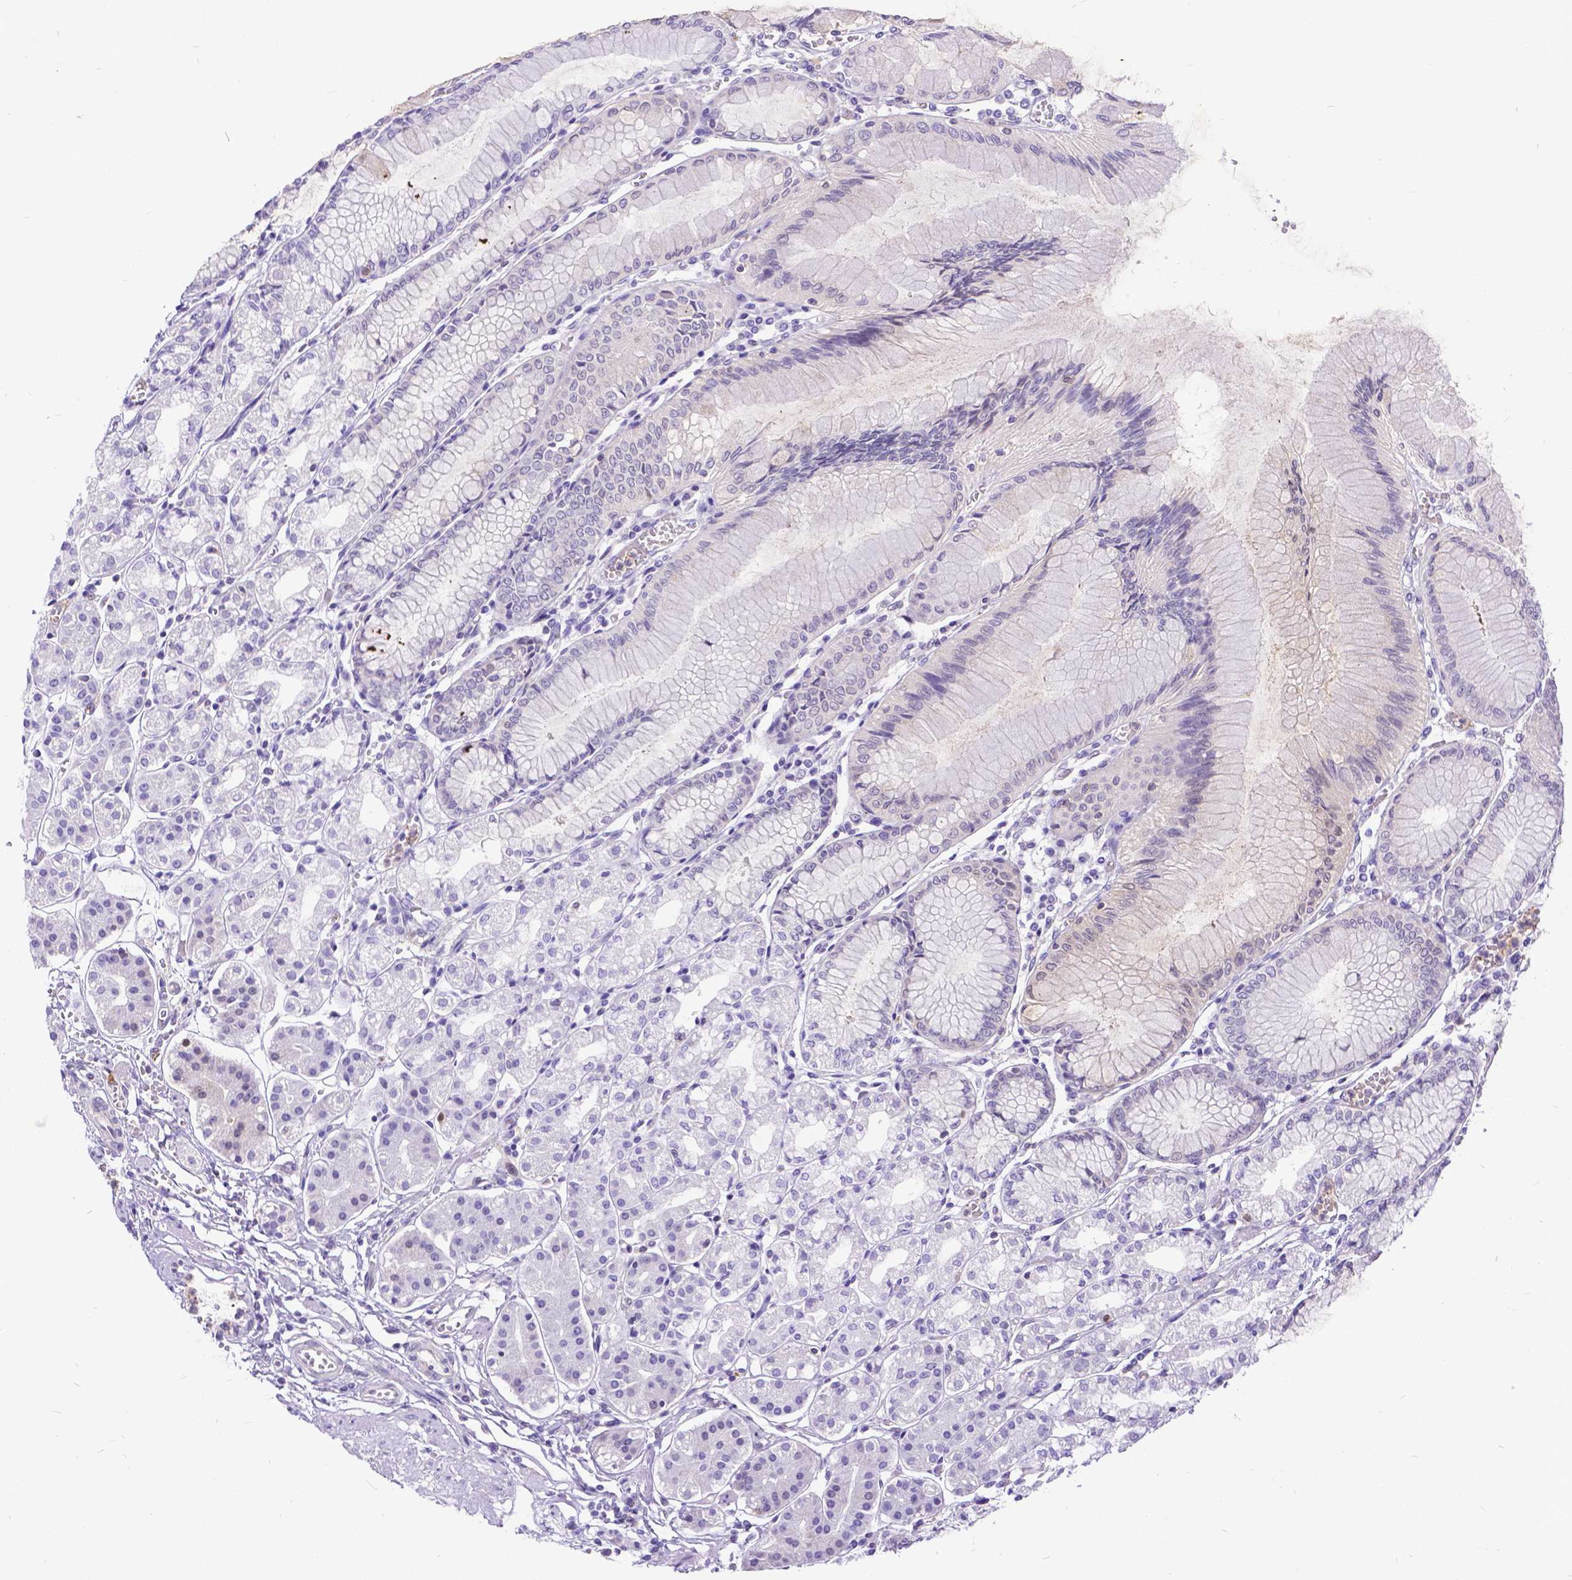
{"staining": {"intensity": "weak", "quantity": "<25%", "location": "cytoplasmic/membranous,nuclear"}, "tissue": "stomach", "cell_type": "Glandular cells", "image_type": "normal", "snomed": [{"axis": "morphology", "description": "Normal tissue, NOS"}, {"axis": "topography", "description": "Skeletal muscle"}, {"axis": "topography", "description": "Stomach"}], "caption": "Immunohistochemistry (IHC) micrograph of unremarkable stomach stained for a protein (brown), which demonstrates no expression in glandular cells.", "gene": "TMEM169", "patient": {"sex": "female", "age": 57}}